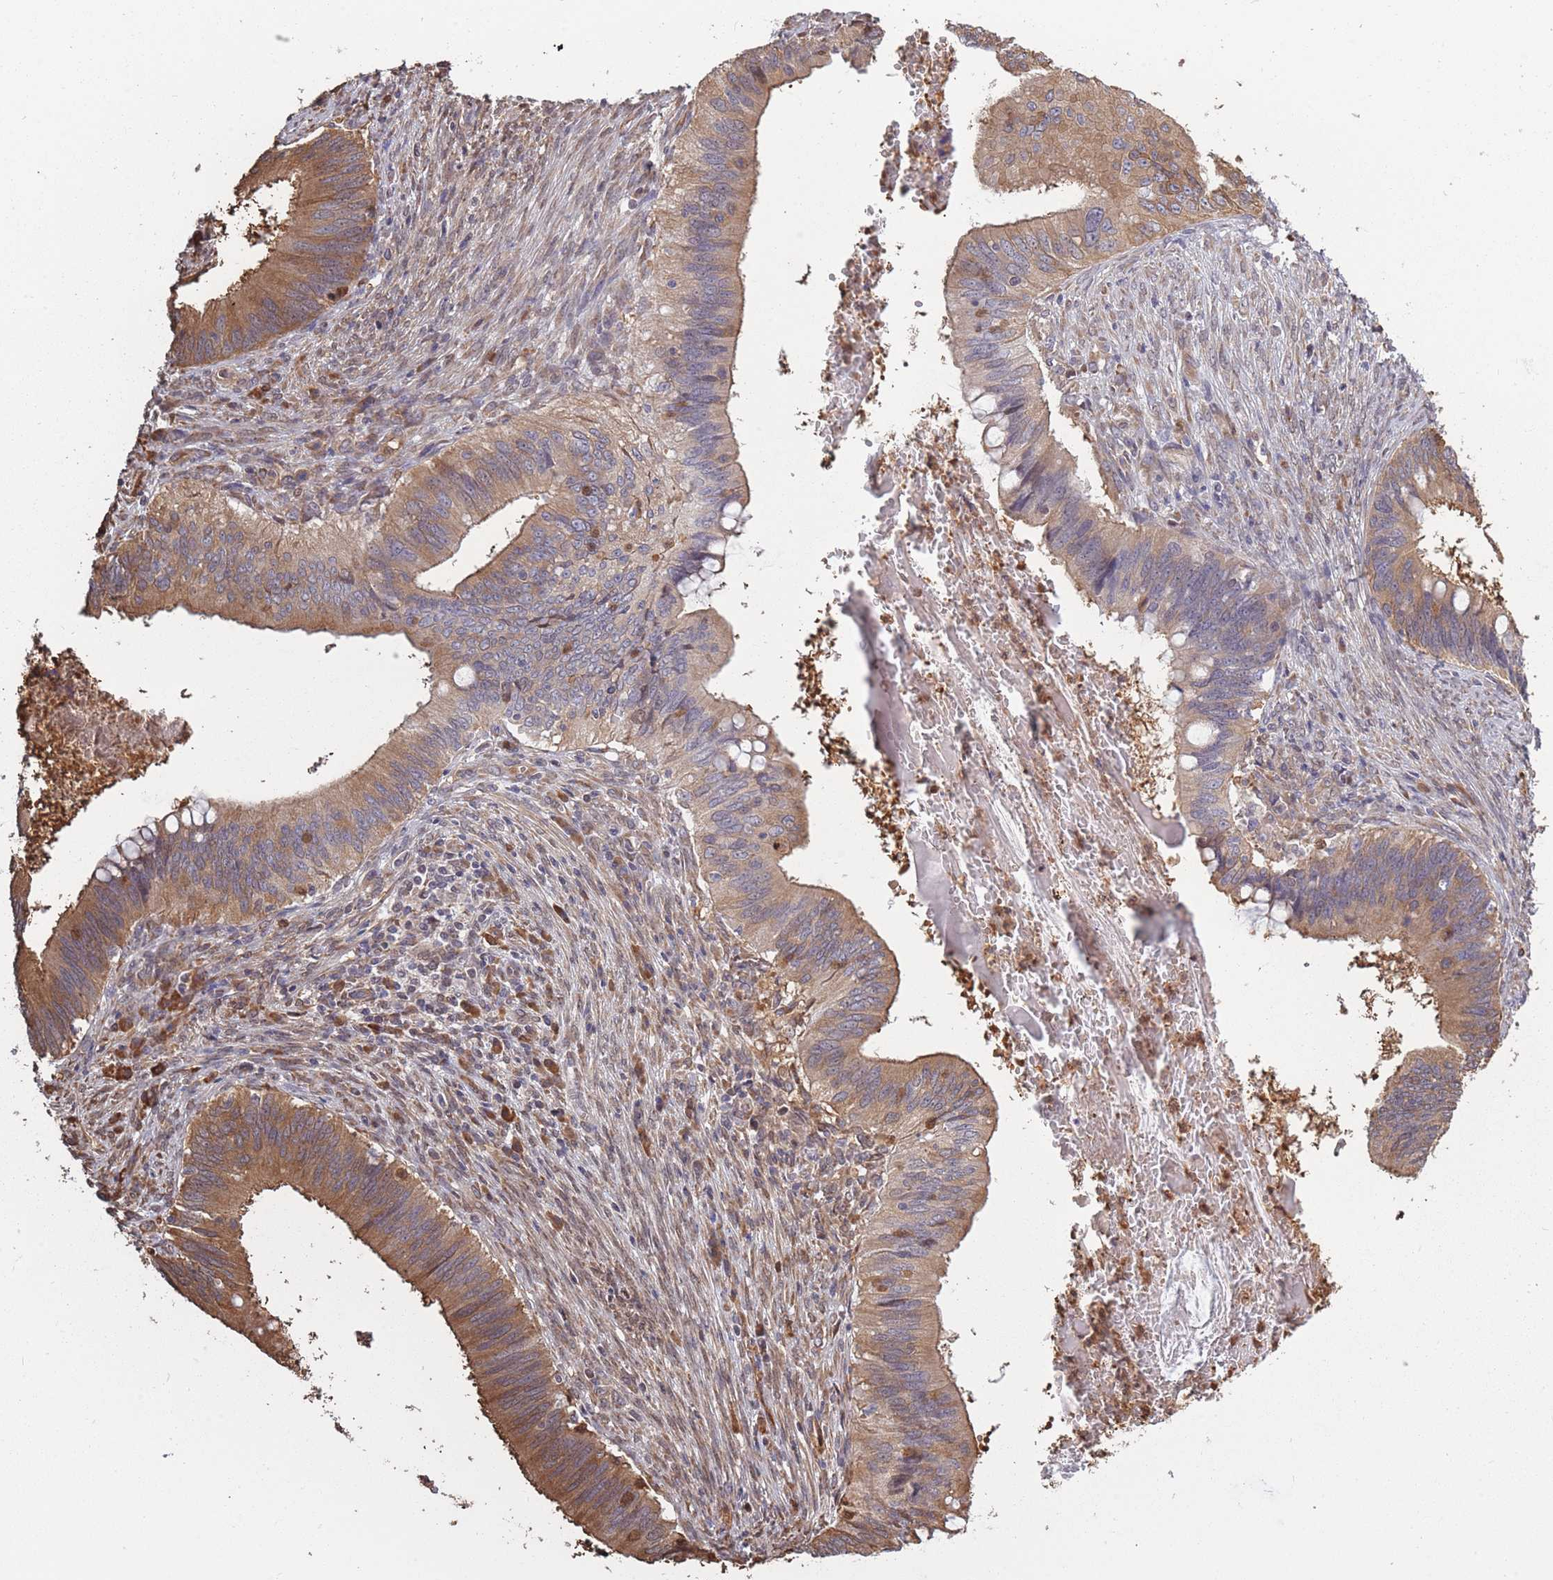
{"staining": {"intensity": "moderate", "quantity": ">75%", "location": "cytoplasmic/membranous"}, "tissue": "cervical cancer", "cell_type": "Tumor cells", "image_type": "cancer", "snomed": [{"axis": "morphology", "description": "Adenocarcinoma, NOS"}, {"axis": "topography", "description": "Cervix"}], "caption": "Tumor cells reveal moderate cytoplasmic/membranous expression in approximately >75% of cells in cervical cancer (adenocarcinoma).", "gene": "ARL13B", "patient": {"sex": "female", "age": 42}}